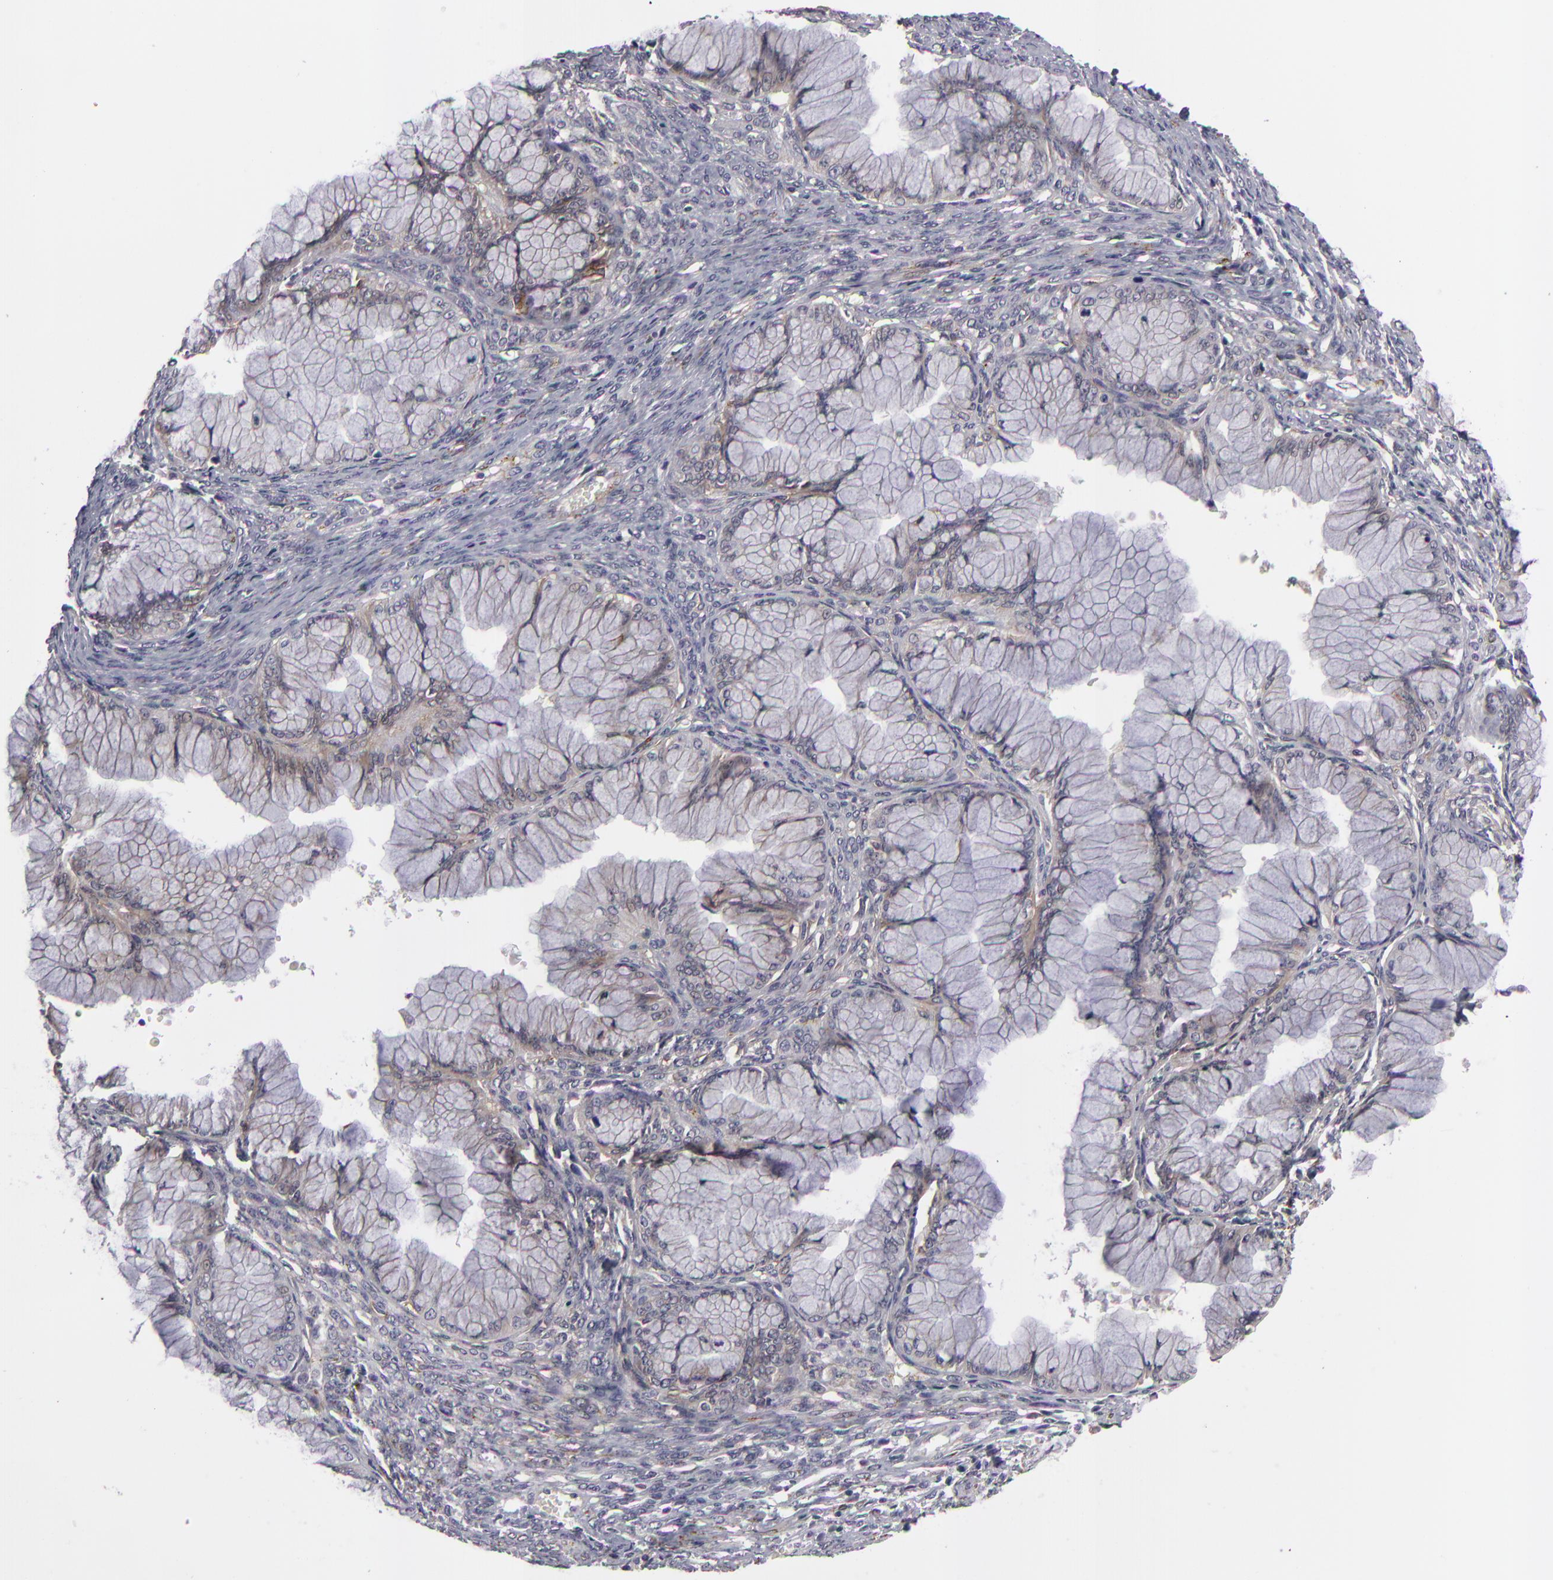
{"staining": {"intensity": "negative", "quantity": "none", "location": "none"}, "tissue": "ovarian cancer", "cell_type": "Tumor cells", "image_type": "cancer", "snomed": [{"axis": "morphology", "description": "Cystadenocarcinoma, mucinous, NOS"}, {"axis": "topography", "description": "Ovary"}], "caption": "Tumor cells show no significant staining in ovarian cancer (mucinous cystadenocarcinoma).", "gene": "ALCAM", "patient": {"sex": "female", "age": 63}}